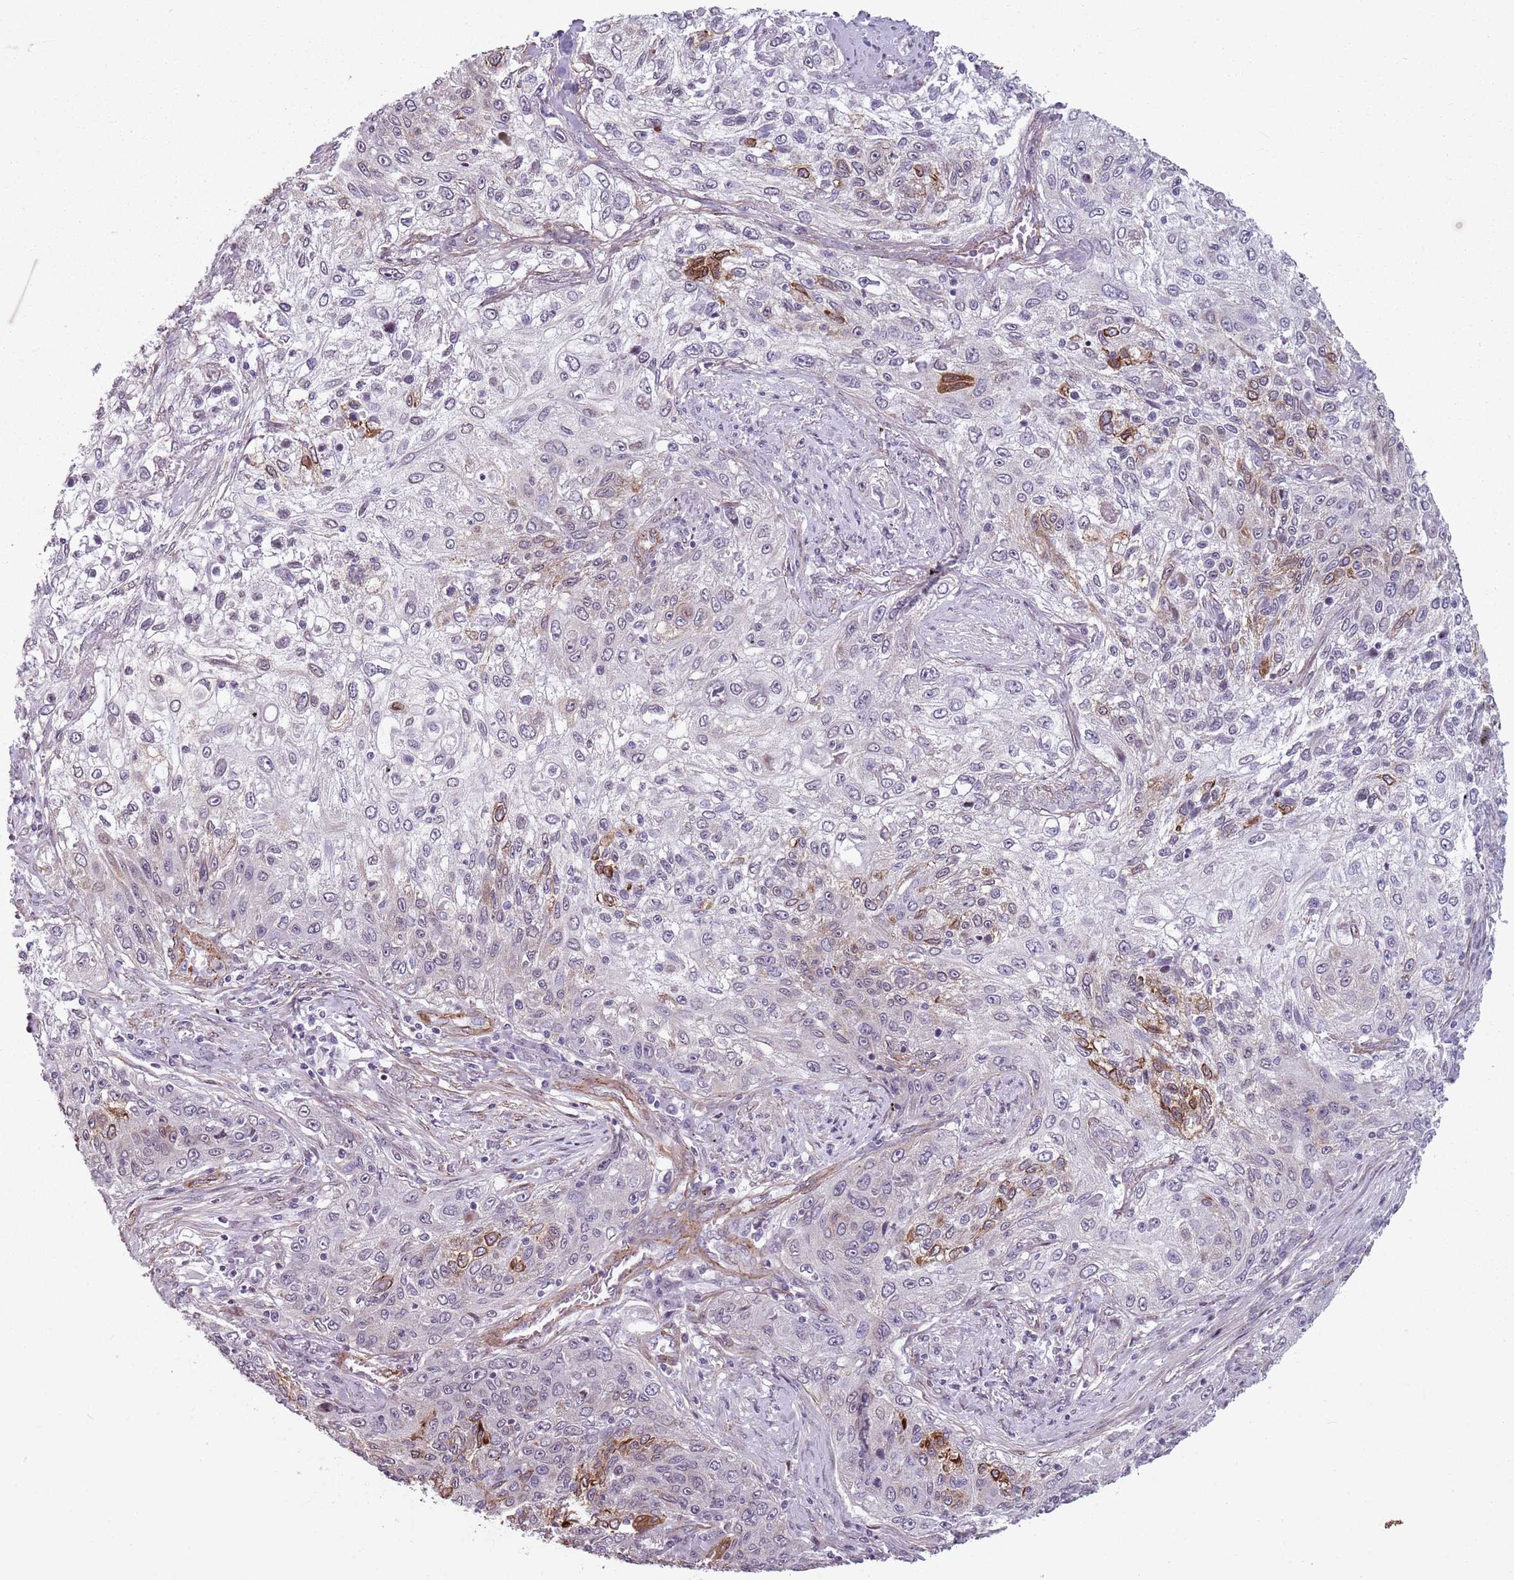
{"staining": {"intensity": "weak", "quantity": "<25%", "location": "cytoplasmic/membranous"}, "tissue": "lung cancer", "cell_type": "Tumor cells", "image_type": "cancer", "snomed": [{"axis": "morphology", "description": "Squamous cell carcinoma, NOS"}, {"axis": "topography", "description": "Lung"}], "caption": "Tumor cells are negative for protein expression in human lung cancer.", "gene": "TMC4", "patient": {"sex": "female", "age": 69}}